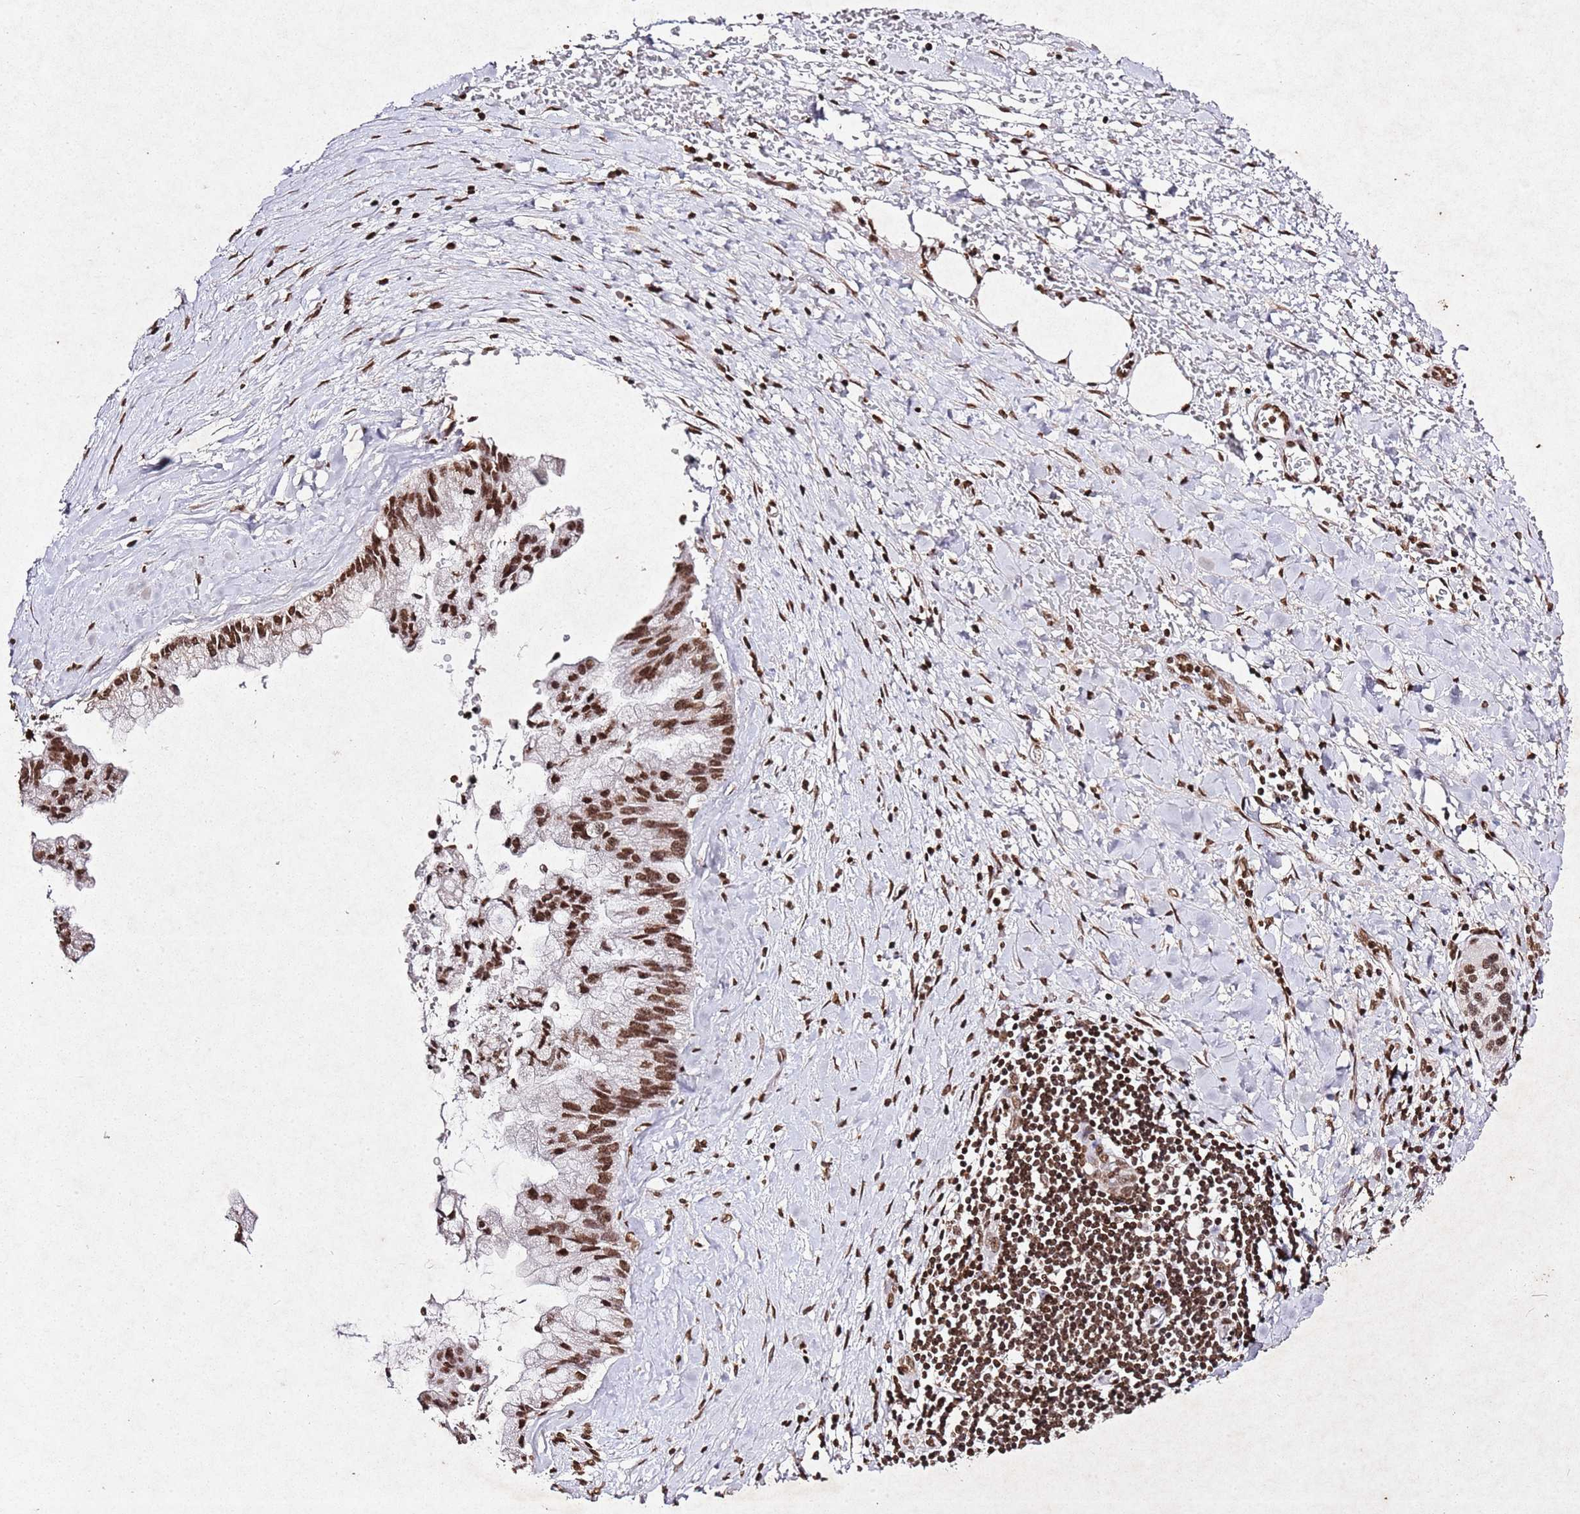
{"staining": {"intensity": "strong", "quantity": ">75%", "location": "nuclear"}, "tissue": "pancreatic cancer", "cell_type": "Tumor cells", "image_type": "cancer", "snomed": [{"axis": "morphology", "description": "Adenocarcinoma, NOS"}, {"axis": "topography", "description": "Pancreas"}], "caption": "This histopathology image reveals immunohistochemistry (IHC) staining of pancreatic cancer, with high strong nuclear positivity in about >75% of tumor cells.", "gene": "BMAL1", "patient": {"sex": "male", "age": 73}}